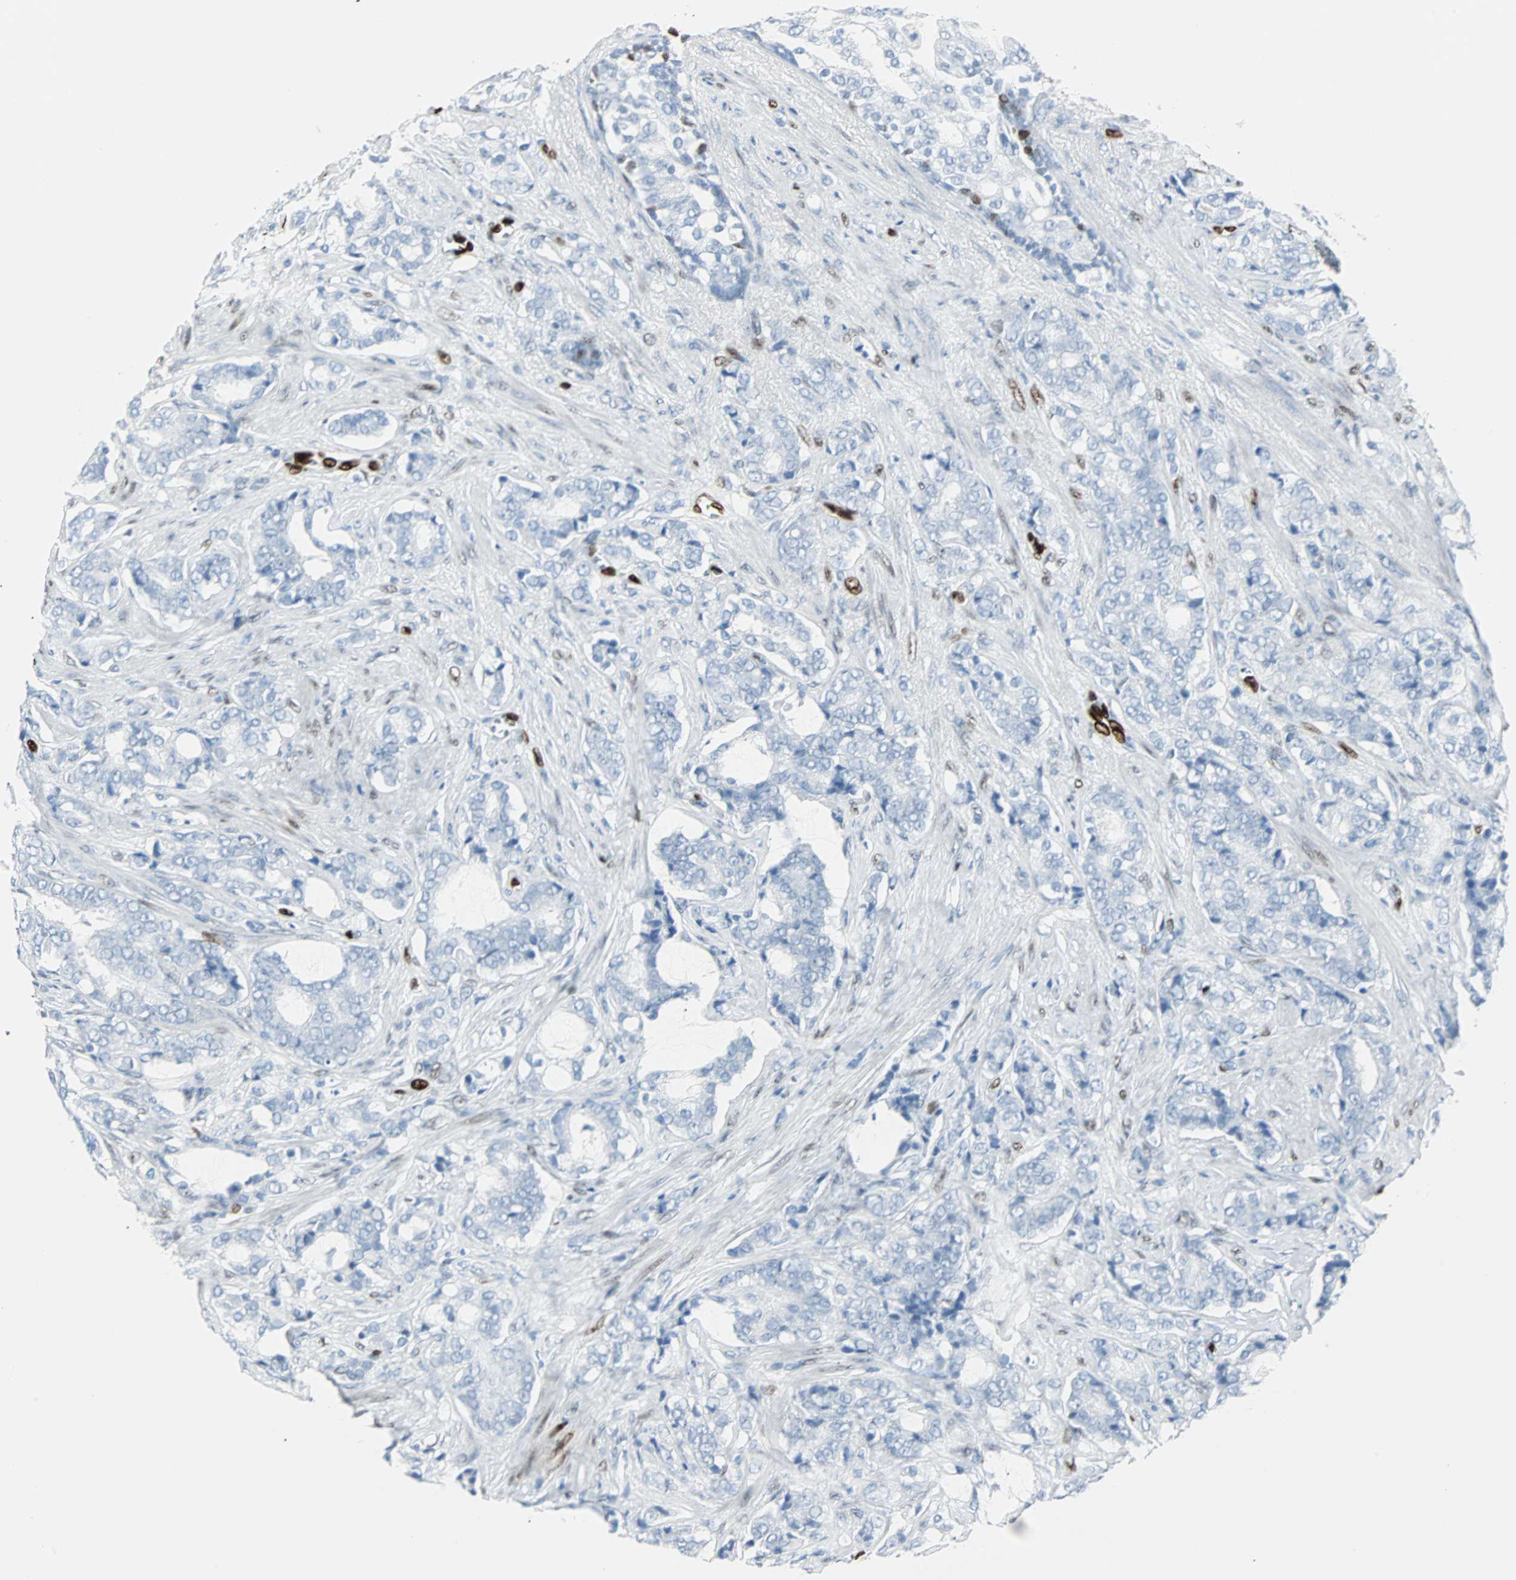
{"staining": {"intensity": "negative", "quantity": "none", "location": "none"}, "tissue": "prostate cancer", "cell_type": "Tumor cells", "image_type": "cancer", "snomed": [{"axis": "morphology", "description": "Adenocarcinoma, Low grade"}, {"axis": "topography", "description": "Prostate"}], "caption": "IHC histopathology image of neoplastic tissue: prostate cancer (adenocarcinoma (low-grade)) stained with DAB displays no significant protein staining in tumor cells.", "gene": "IL33", "patient": {"sex": "male", "age": 58}}